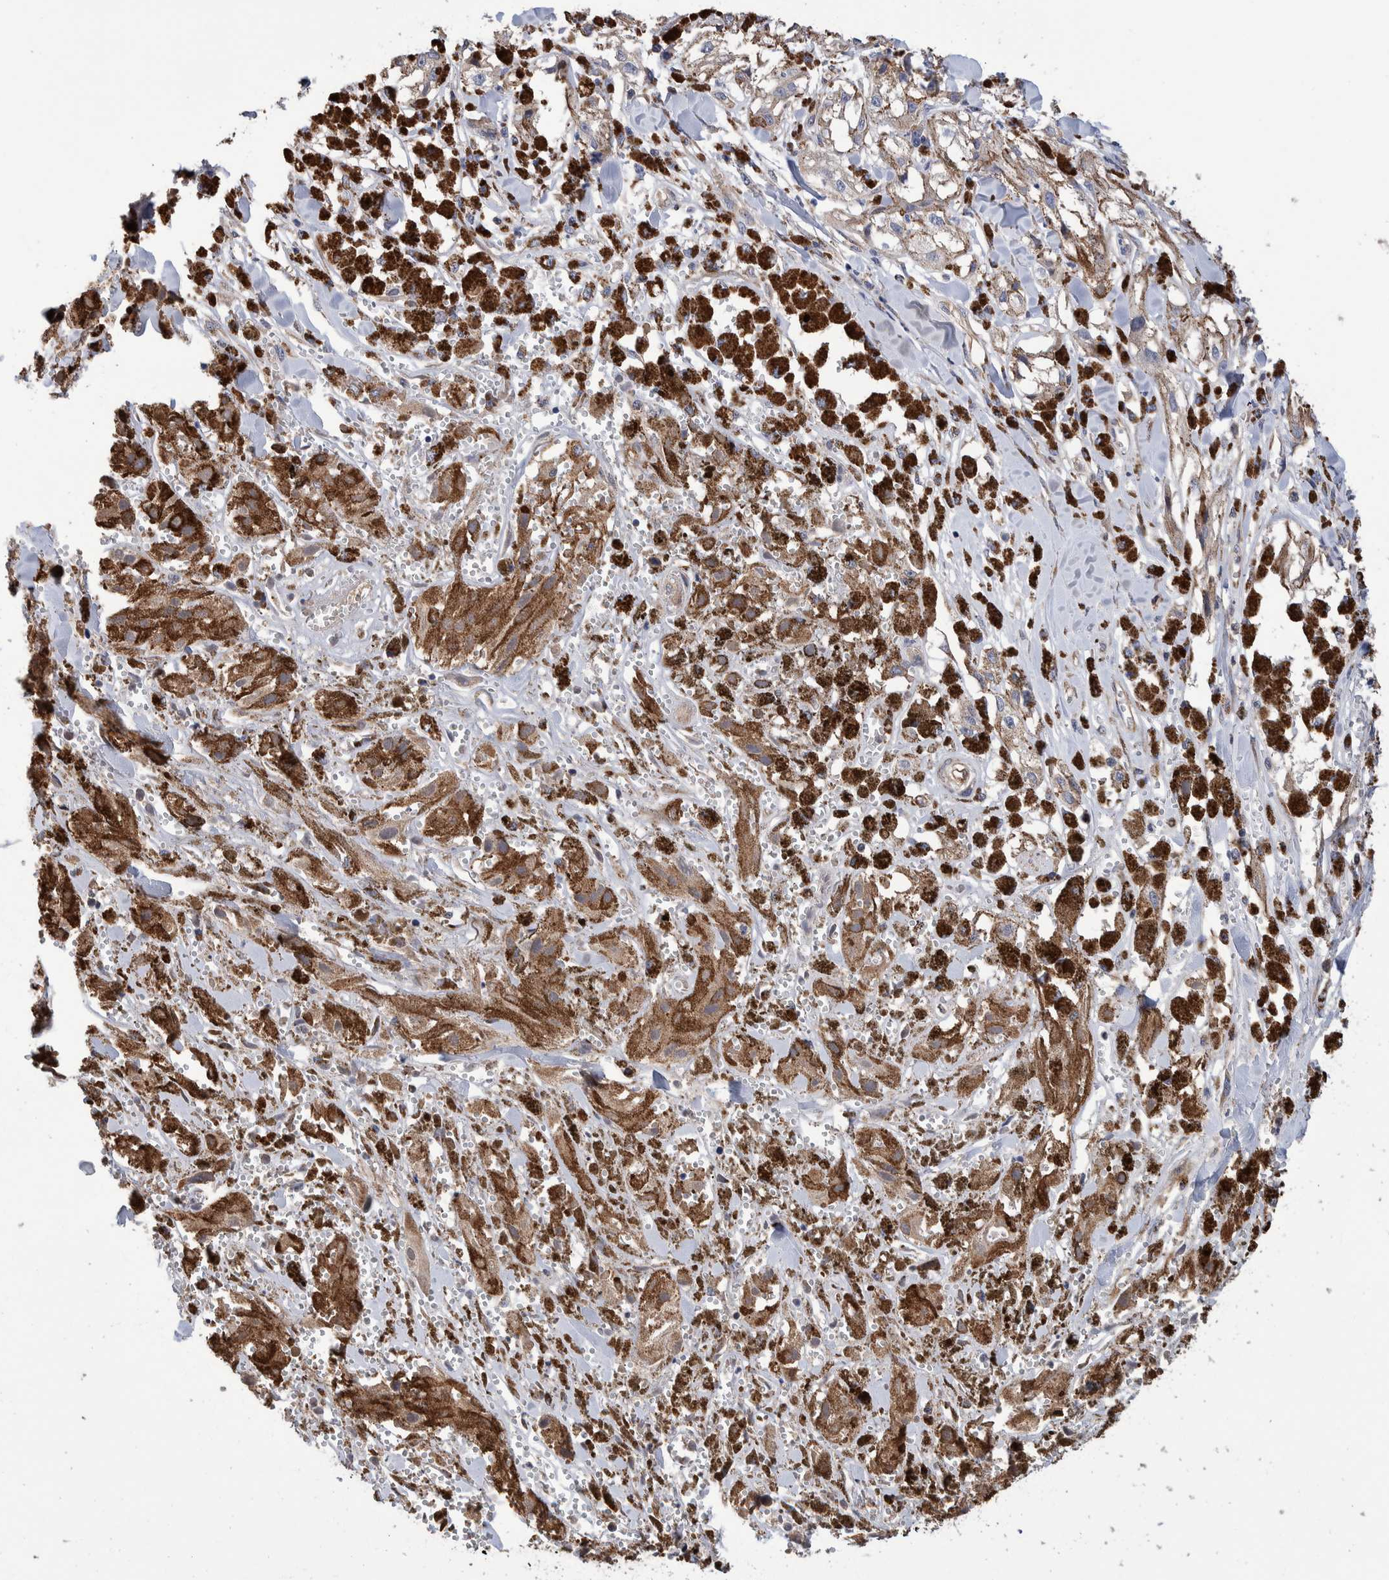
{"staining": {"intensity": "weak", "quantity": "<25%", "location": "cytoplasmic/membranous"}, "tissue": "melanoma", "cell_type": "Tumor cells", "image_type": "cancer", "snomed": [{"axis": "morphology", "description": "Malignant melanoma, NOS"}, {"axis": "topography", "description": "Skin"}], "caption": "Tumor cells show no significant protein staining in malignant melanoma.", "gene": "SLC45A4", "patient": {"sex": "male", "age": 88}}